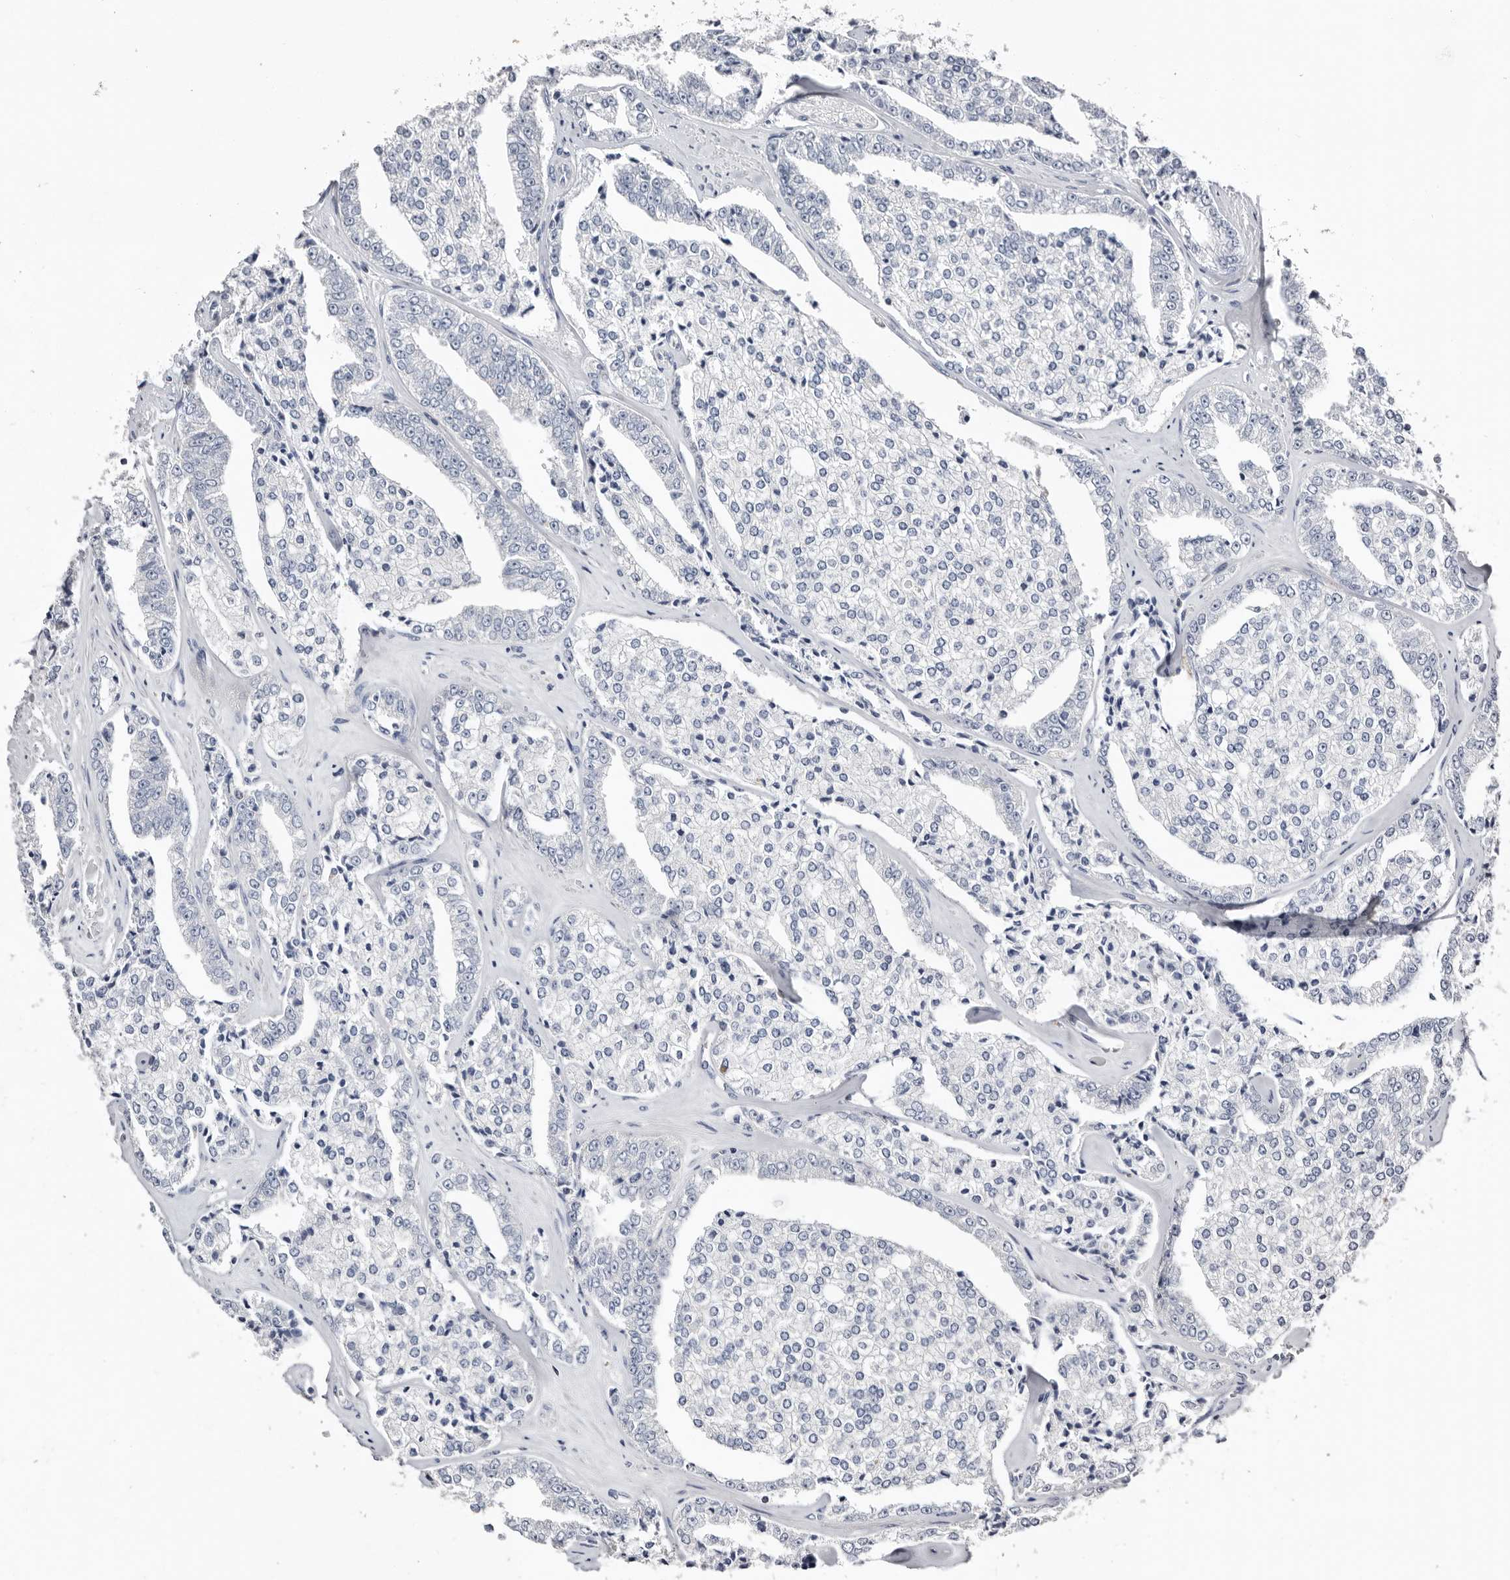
{"staining": {"intensity": "negative", "quantity": "none", "location": "none"}, "tissue": "prostate cancer", "cell_type": "Tumor cells", "image_type": "cancer", "snomed": [{"axis": "morphology", "description": "Adenocarcinoma, High grade"}, {"axis": "topography", "description": "Prostate"}], "caption": "Immunohistochemistry image of neoplastic tissue: human prostate cancer stained with DAB reveals no significant protein expression in tumor cells. (Stains: DAB IHC with hematoxylin counter stain, Microscopy: brightfield microscopy at high magnification).", "gene": "S100A14", "patient": {"sex": "male", "age": 71}}